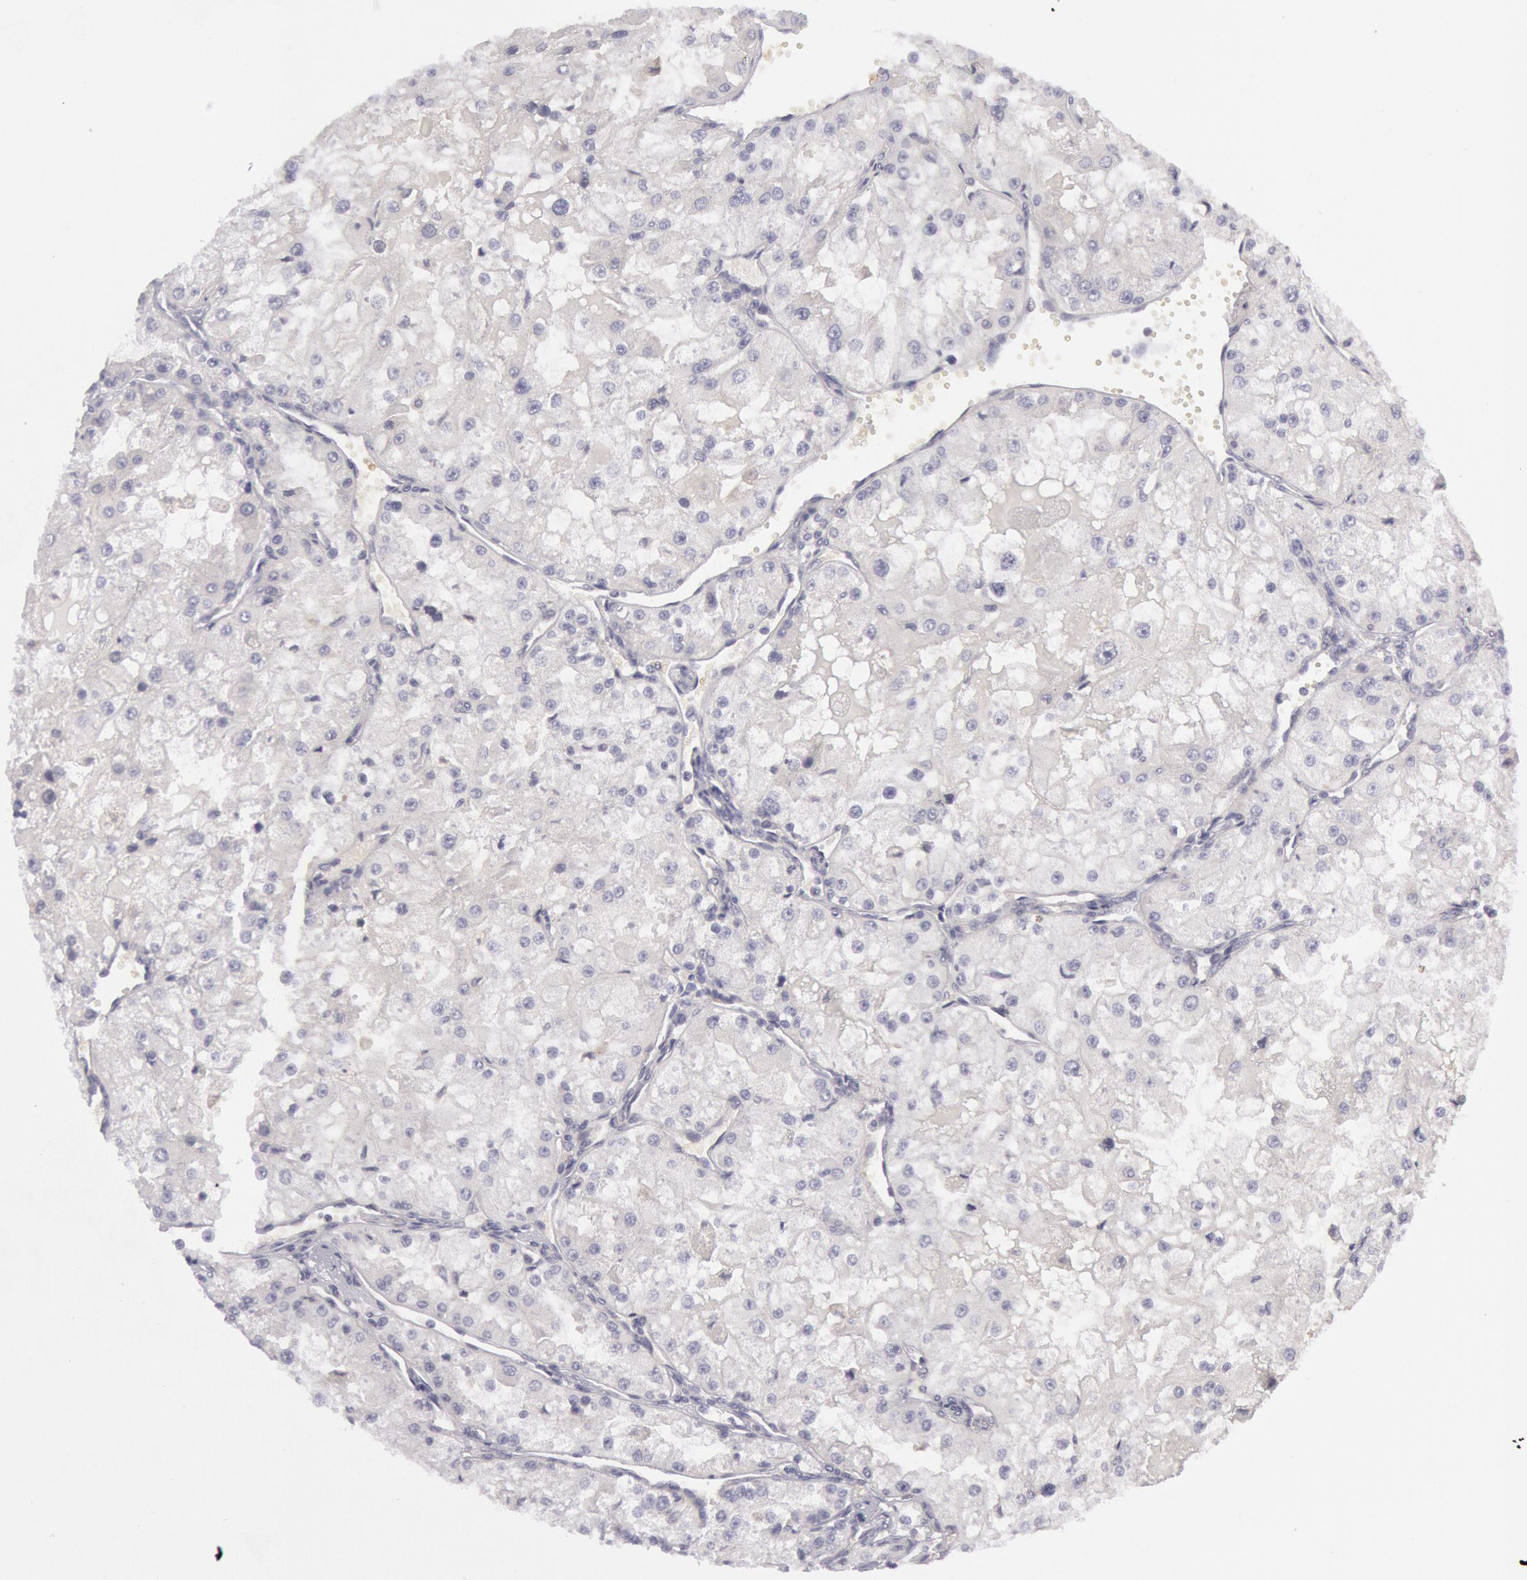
{"staining": {"intensity": "negative", "quantity": "none", "location": "none"}, "tissue": "renal cancer", "cell_type": "Tumor cells", "image_type": "cancer", "snomed": [{"axis": "morphology", "description": "Adenocarcinoma, NOS"}, {"axis": "topography", "description": "Kidney"}], "caption": "Tumor cells show no significant protein positivity in renal adenocarcinoma. Nuclei are stained in blue.", "gene": "IKBKB", "patient": {"sex": "female", "age": 74}}